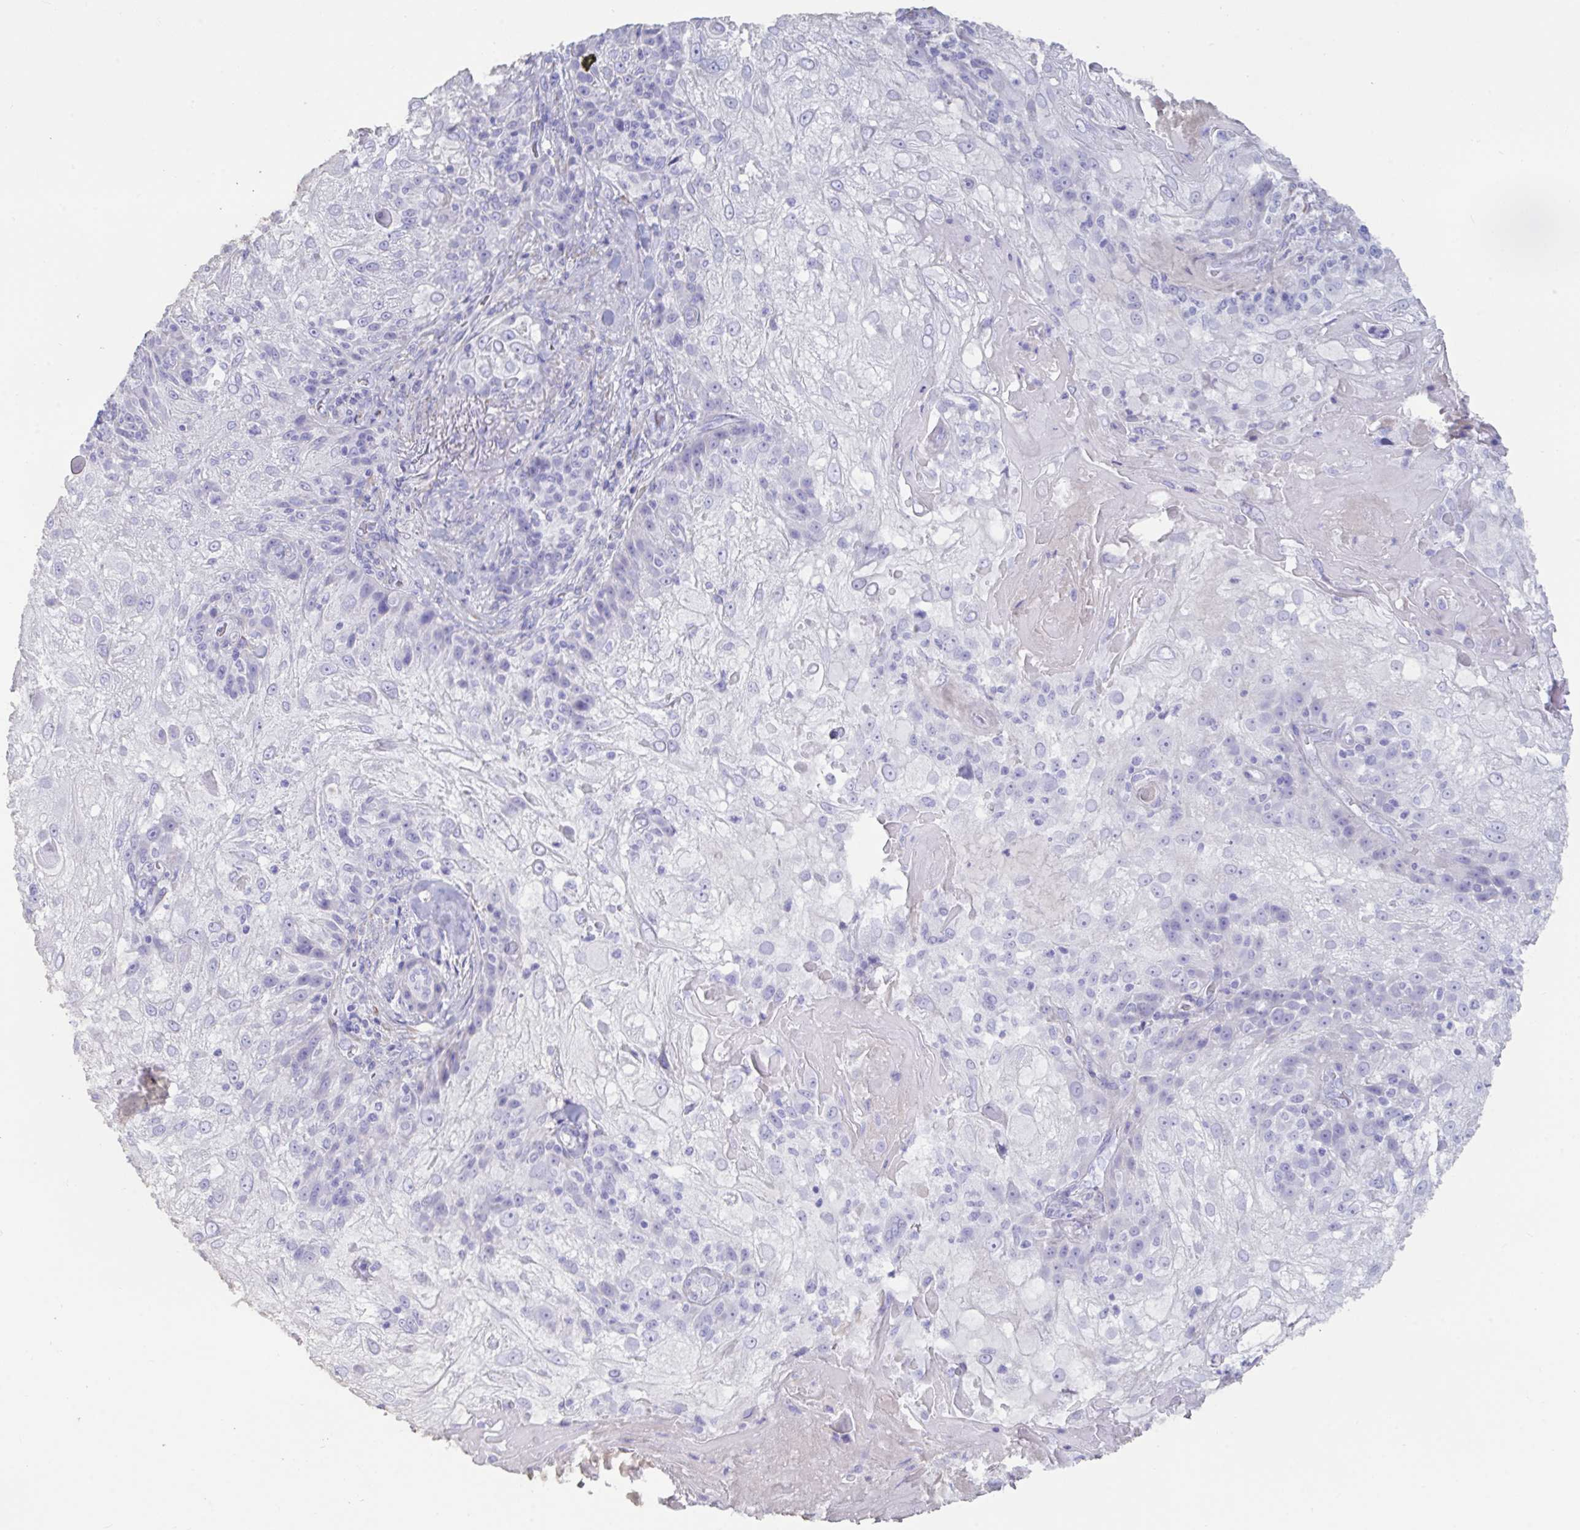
{"staining": {"intensity": "negative", "quantity": "none", "location": "none"}, "tissue": "skin cancer", "cell_type": "Tumor cells", "image_type": "cancer", "snomed": [{"axis": "morphology", "description": "Normal tissue, NOS"}, {"axis": "morphology", "description": "Squamous cell carcinoma, NOS"}, {"axis": "topography", "description": "Skin"}], "caption": "The immunohistochemistry image has no significant positivity in tumor cells of skin cancer (squamous cell carcinoma) tissue. The staining was performed using DAB to visualize the protein expression in brown, while the nuclei were stained in blue with hematoxylin (Magnification: 20x).", "gene": "TNNC1", "patient": {"sex": "female", "age": 83}}